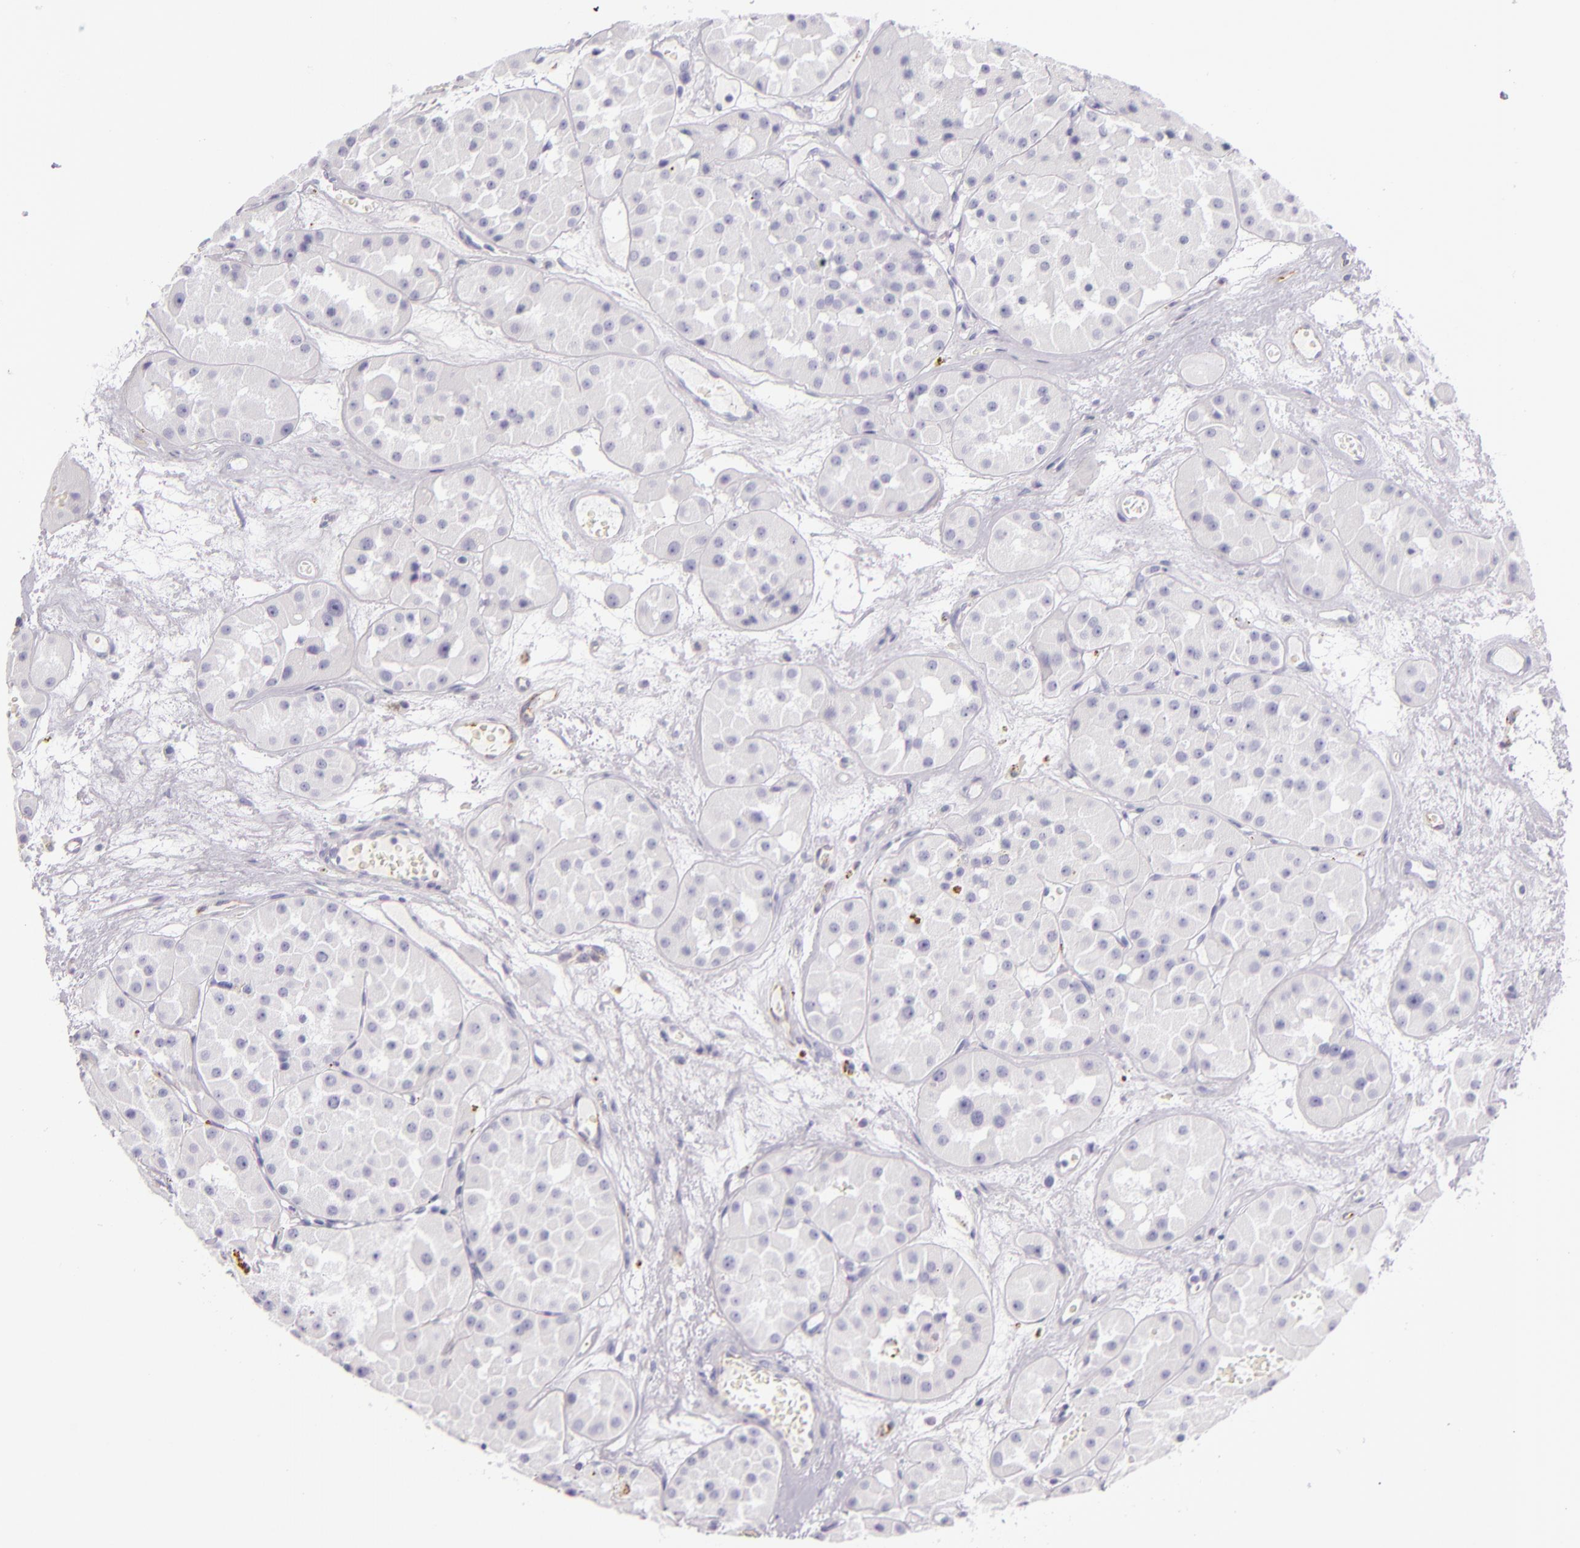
{"staining": {"intensity": "negative", "quantity": "none", "location": "none"}, "tissue": "renal cancer", "cell_type": "Tumor cells", "image_type": "cancer", "snomed": [{"axis": "morphology", "description": "Adenocarcinoma, uncertain malignant potential"}, {"axis": "topography", "description": "Kidney"}], "caption": "This is an immunohistochemistry histopathology image of adenocarcinoma,  uncertain malignant potential (renal). There is no staining in tumor cells.", "gene": "SELP", "patient": {"sex": "male", "age": 63}}